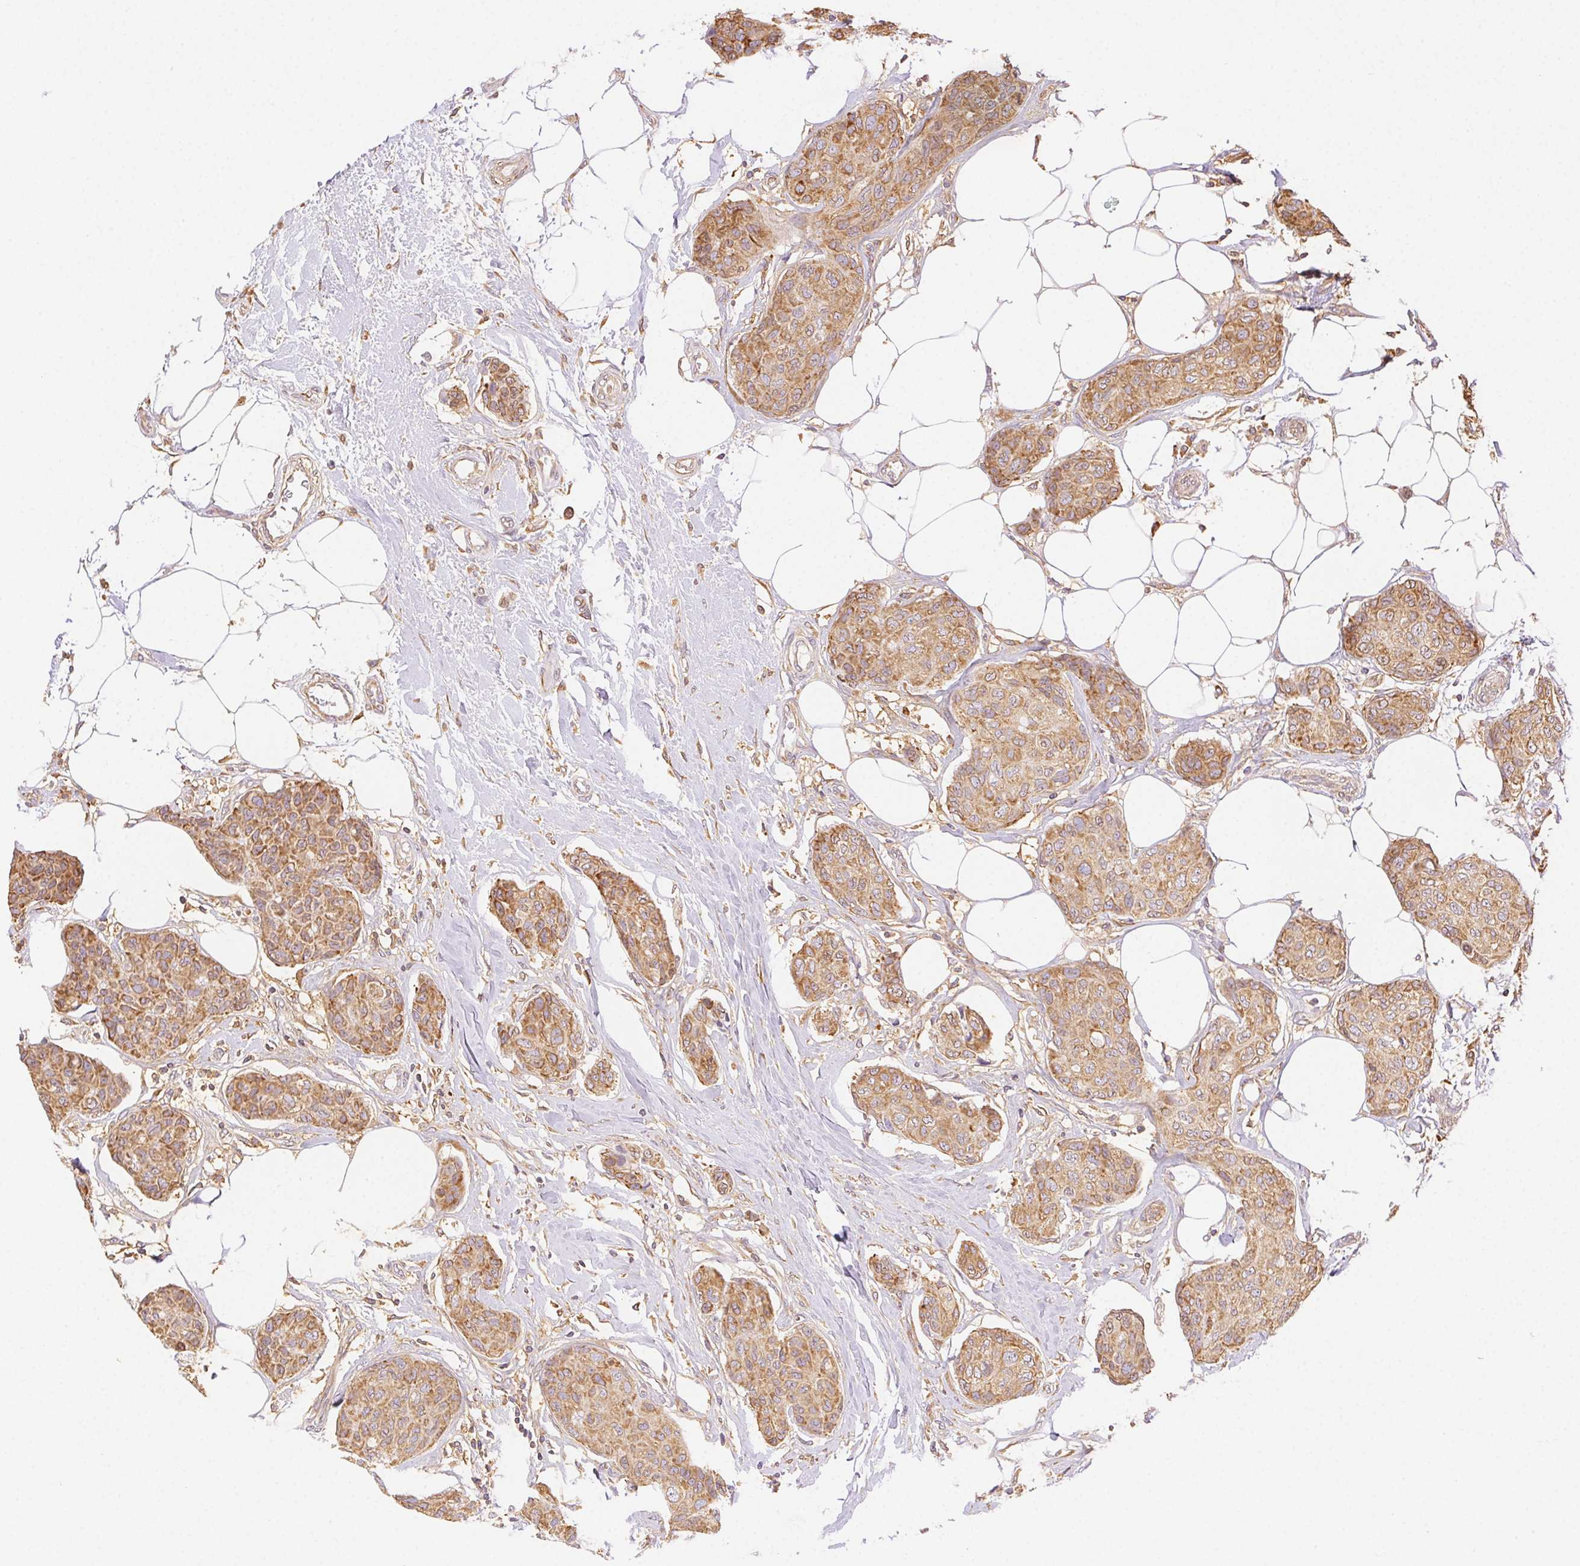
{"staining": {"intensity": "moderate", "quantity": ">75%", "location": "cytoplasmic/membranous"}, "tissue": "breast cancer", "cell_type": "Tumor cells", "image_type": "cancer", "snomed": [{"axis": "morphology", "description": "Duct carcinoma"}, {"axis": "topography", "description": "Breast"}], "caption": "Human breast infiltrating ductal carcinoma stained with a brown dye shows moderate cytoplasmic/membranous positive staining in about >75% of tumor cells.", "gene": "ENTREP1", "patient": {"sex": "female", "age": 80}}